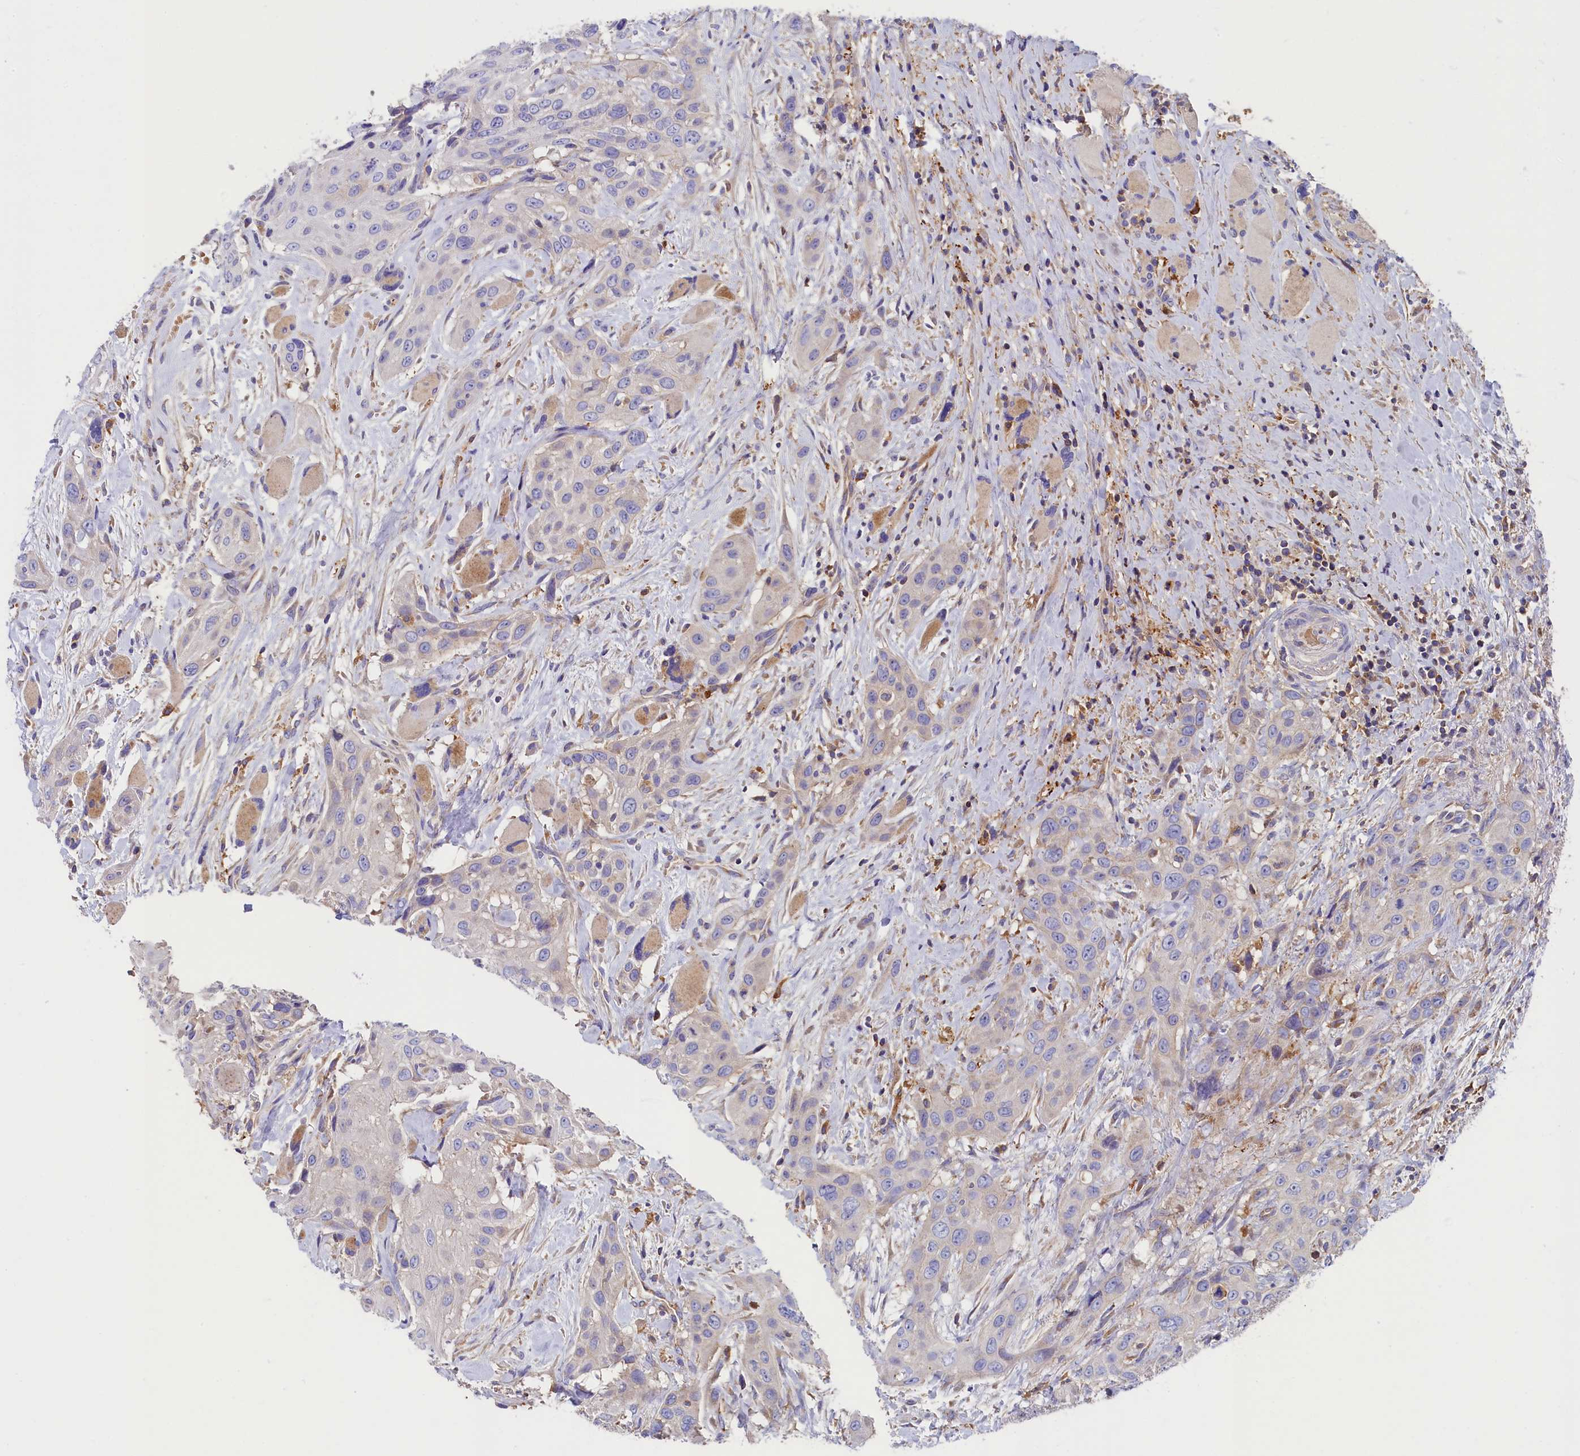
{"staining": {"intensity": "weak", "quantity": "<25%", "location": "cytoplasmic/membranous"}, "tissue": "head and neck cancer", "cell_type": "Tumor cells", "image_type": "cancer", "snomed": [{"axis": "morphology", "description": "Squamous cell carcinoma, NOS"}, {"axis": "topography", "description": "Head-Neck"}], "caption": "The IHC image has no significant positivity in tumor cells of squamous cell carcinoma (head and neck) tissue.", "gene": "SEC31B", "patient": {"sex": "male", "age": 81}}